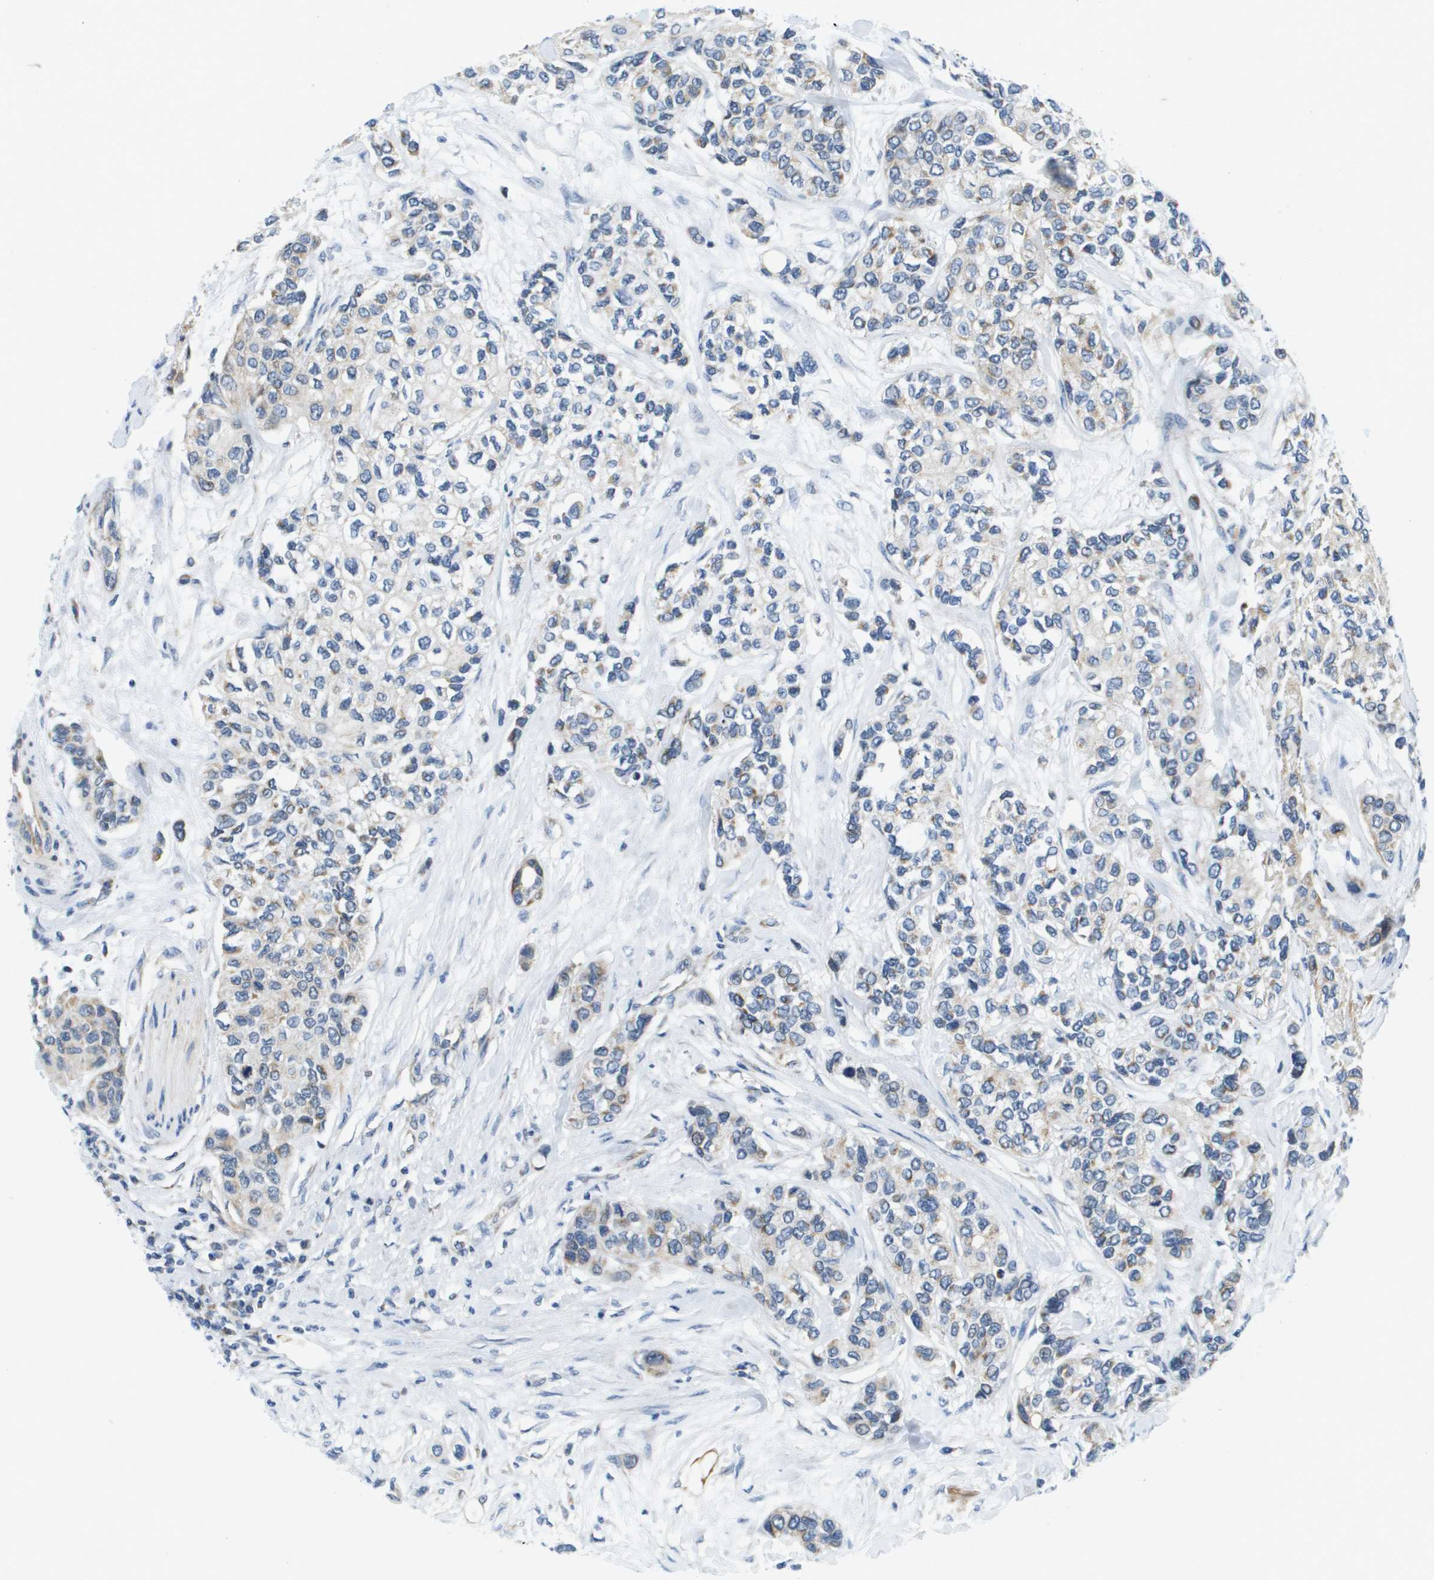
{"staining": {"intensity": "weak", "quantity": "<25%", "location": "cytoplasmic/membranous"}, "tissue": "urothelial cancer", "cell_type": "Tumor cells", "image_type": "cancer", "snomed": [{"axis": "morphology", "description": "Urothelial carcinoma, High grade"}, {"axis": "topography", "description": "Urinary bladder"}], "caption": "This is an IHC histopathology image of human urothelial cancer. There is no positivity in tumor cells.", "gene": "KRT23", "patient": {"sex": "female", "age": 56}}